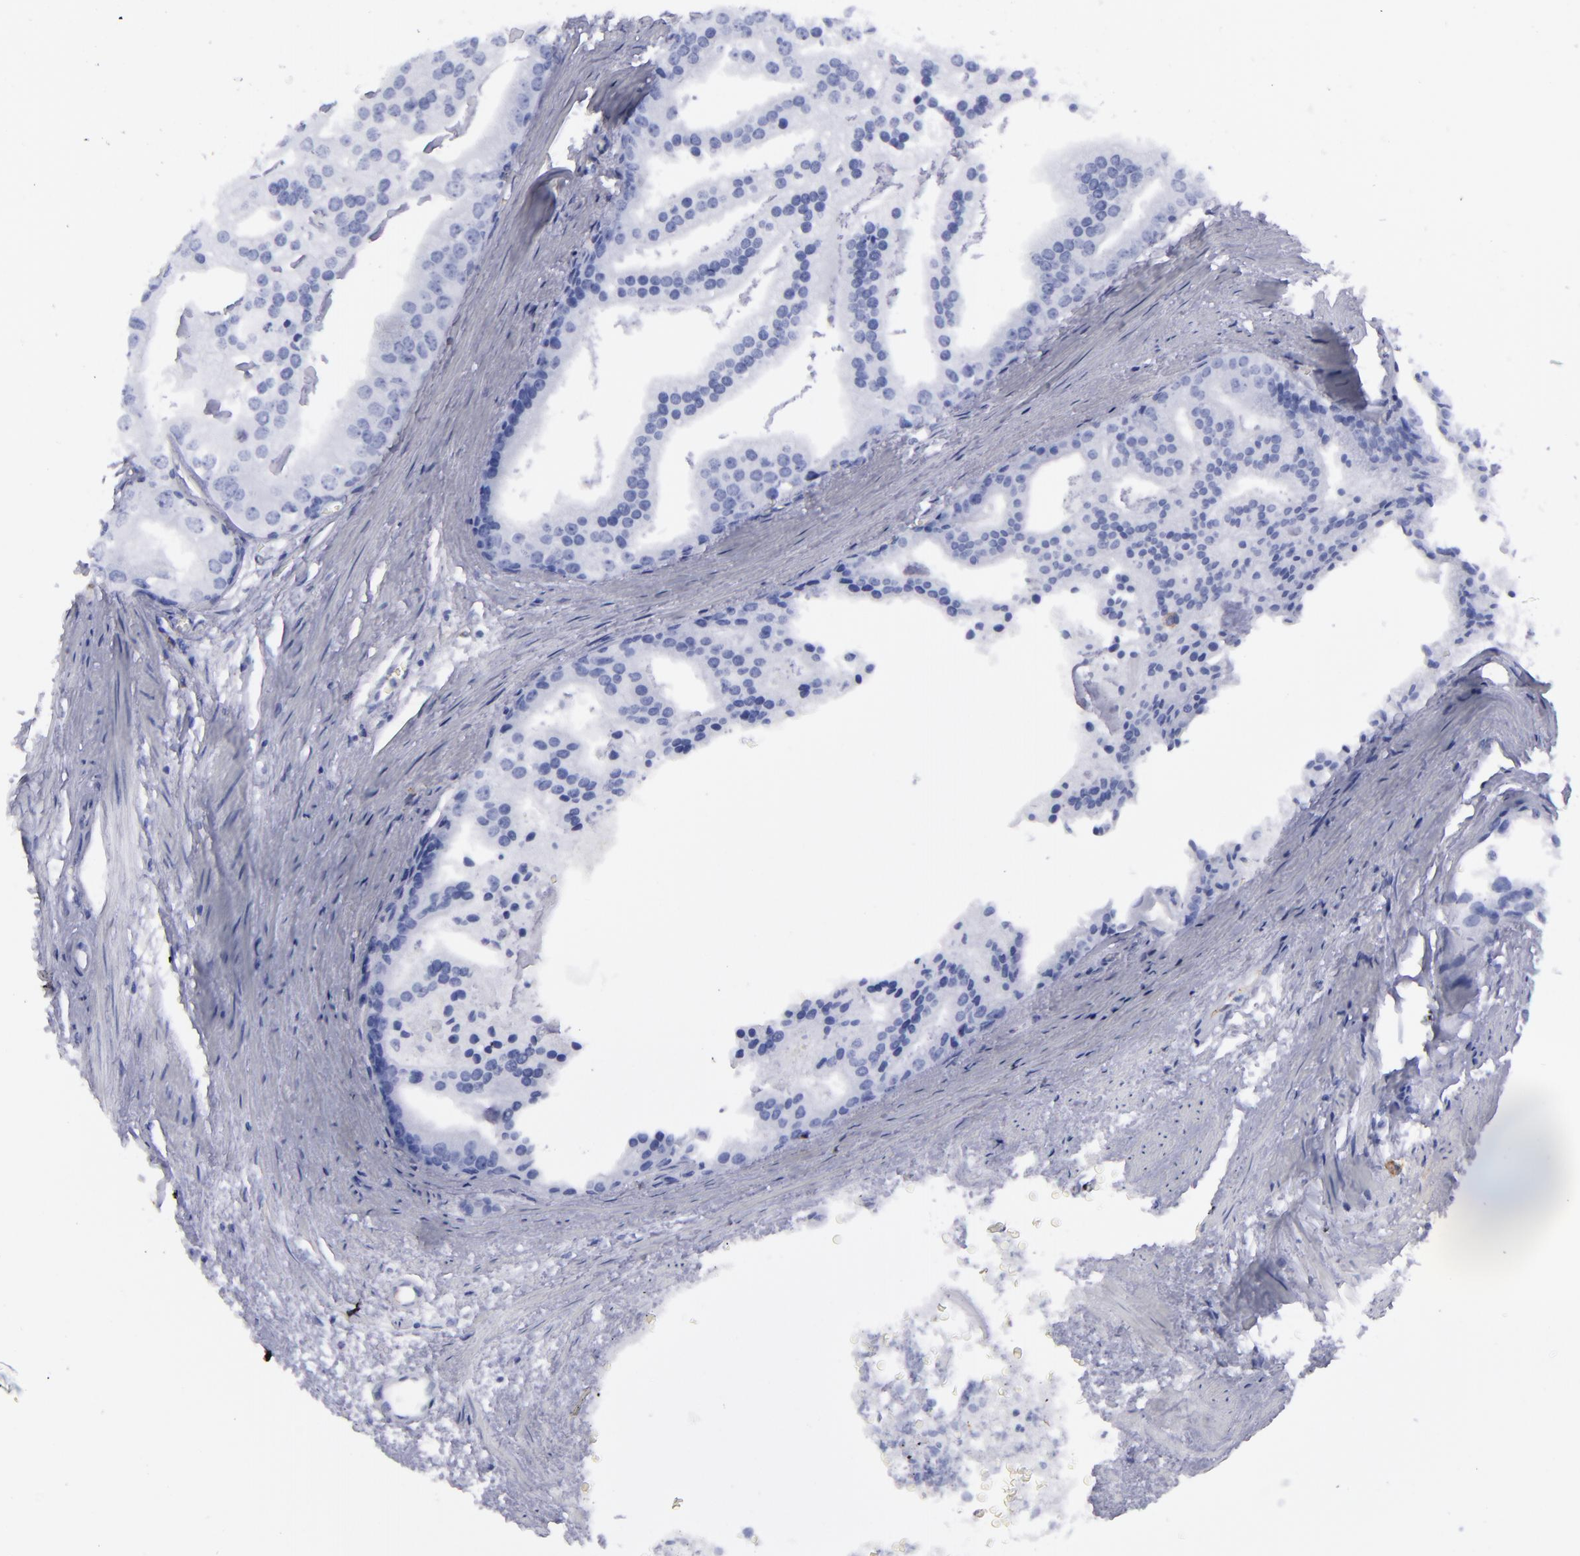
{"staining": {"intensity": "negative", "quantity": "none", "location": "none"}, "tissue": "prostate cancer", "cell_type": "Tumor cells", "image_type": "cancer", "snomed": [{"axis": "morphology", "description": "Adenocarcinoma, High grade"}, {"axis": "topography", "description": "Prostate"}], "caption": "High magnification brightfield microscopy of high-grade adenocarcinoma (prostate) stained with DAB (3,3'-diaminobenzidine) (brown) and counterstained with hematoxylin (blue): tumor cells show no significant expression.", "gene": "SELPLG", "patient": {"sex": "male", "age": 56}}